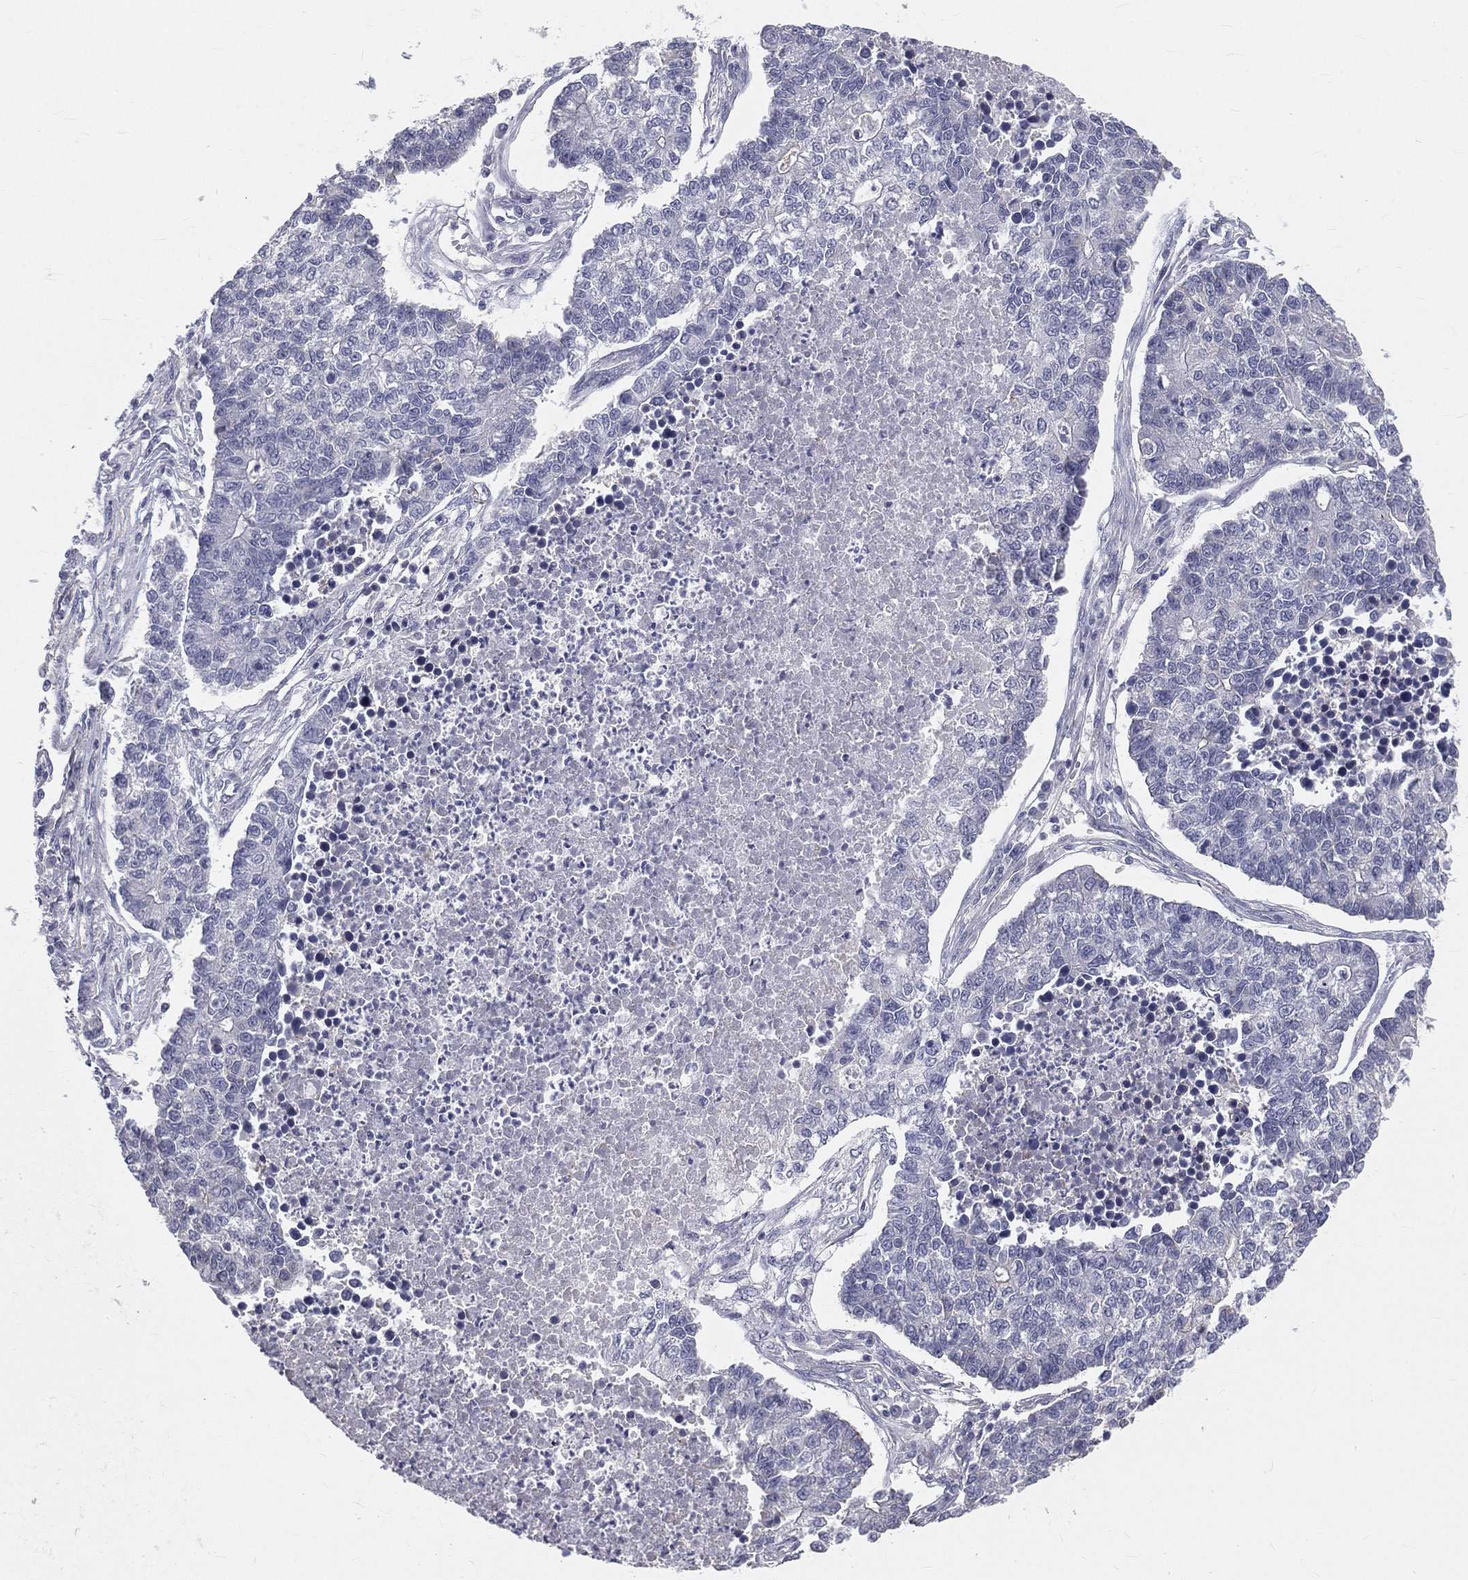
{"staining": {"intensity": "negative", "quantity": "none", "location": "none"}, "tissue": "lung cancer", "cell_type": "Tumor cells", "image_type": "cancer", "snomed": [{"axis": "morphology", "description": "Adenocarcinoma, NOS"}, {"axis": "topography", "description": "Lung"}], "caption": "DAB (3,3'-diaminobenzidine) immunohistochemical staining of adenocarcinoma (lung) demonstrates no significant expression in tumor cells.", "gene": "MUC13", "patient": {"sex": "male", "age": 57}}